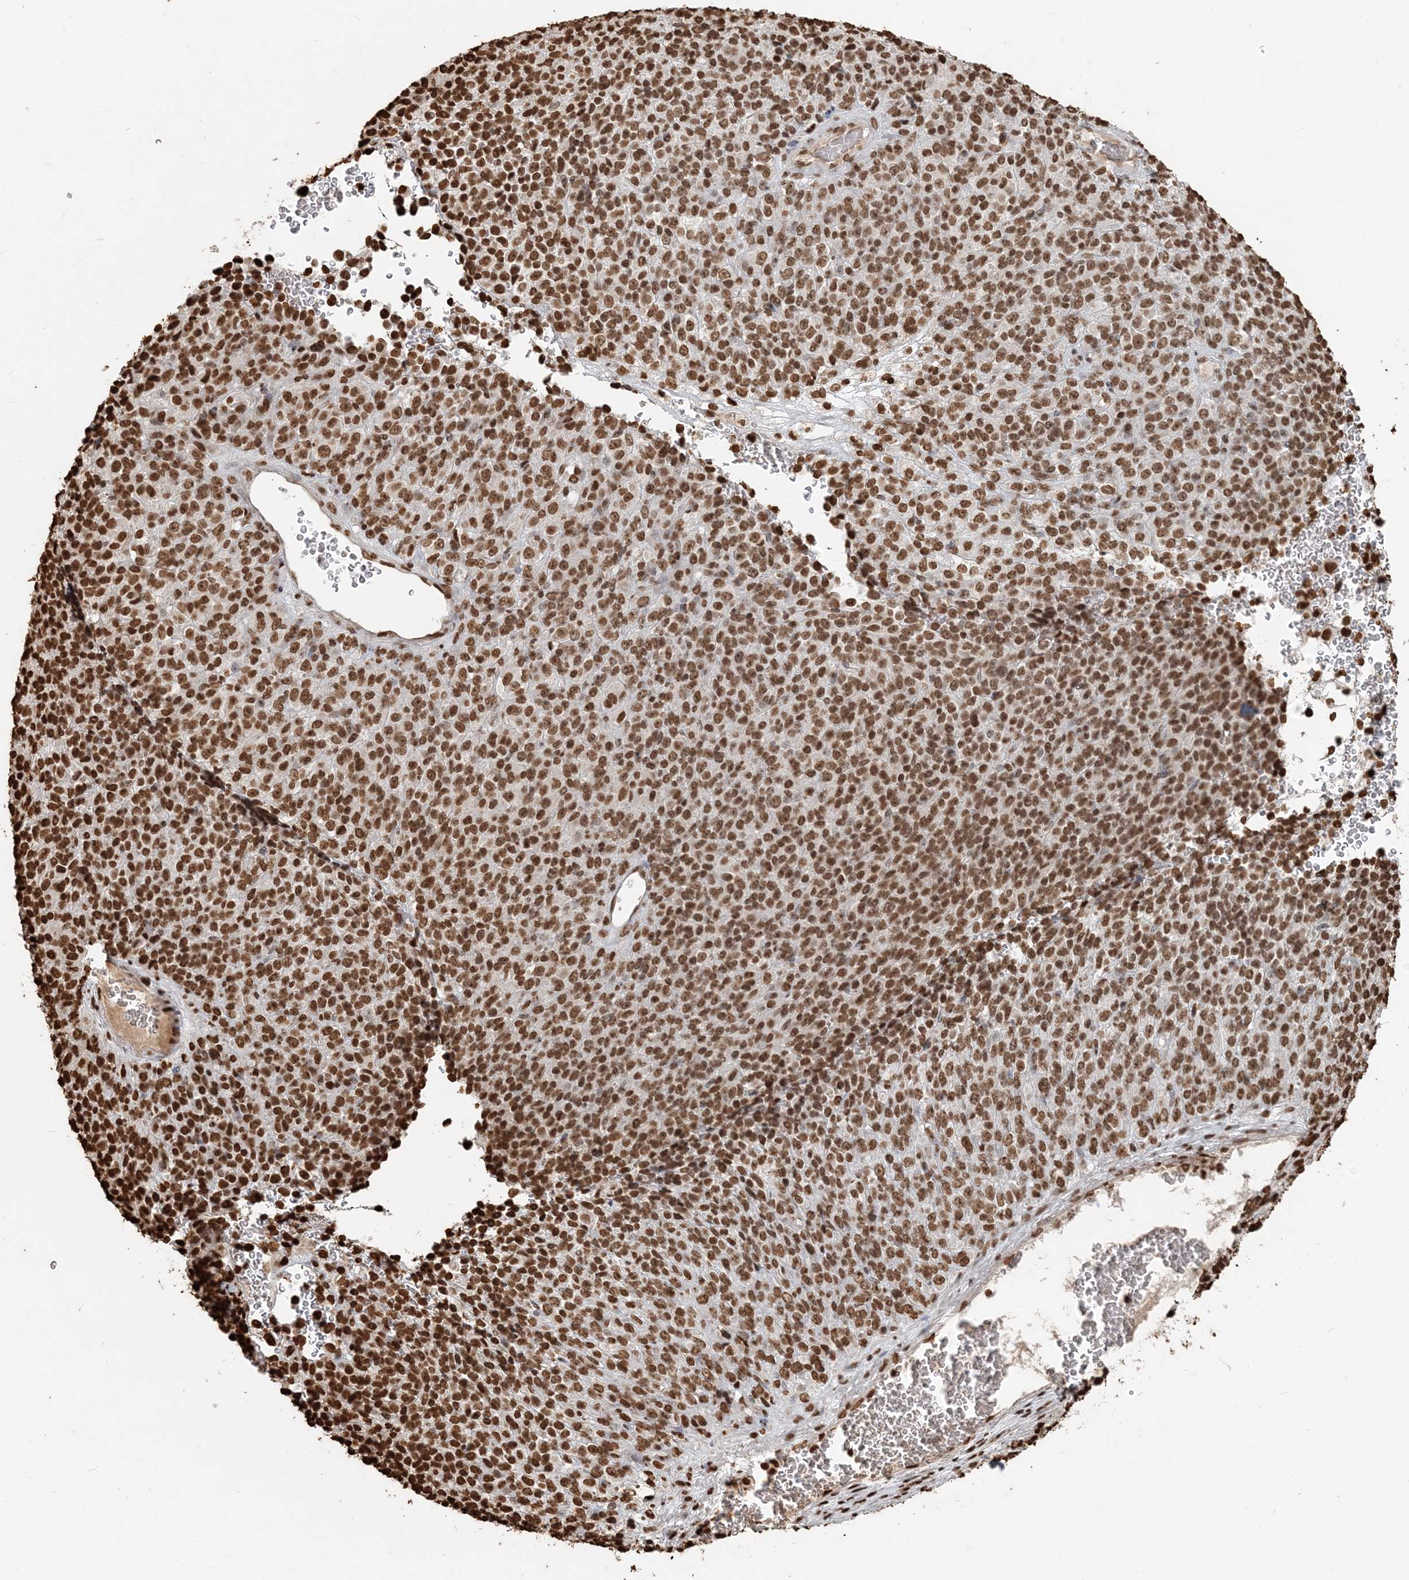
{"staining": {"intensity": "strong", "quantity": ">75%", "location": "nuclear"}, "tissue": "melanoma", "cell_type": "Tumor cells", "image_type": "cancer", "snomed": [{"axis": "morphology", "description": "Malignant melanoma, Metastatic site"}, {"axis": "topography", "description": "Brain"}], "caption": "A high-resolution micrograph shows immunohistochemistry (IHC) staining of malignant melanoma (metastatic site), which shows strong nuclear expression in approximately >75% of tumor cells.", "gene": "H3-3B", "patient": {"sex": "female", "age": 56}}